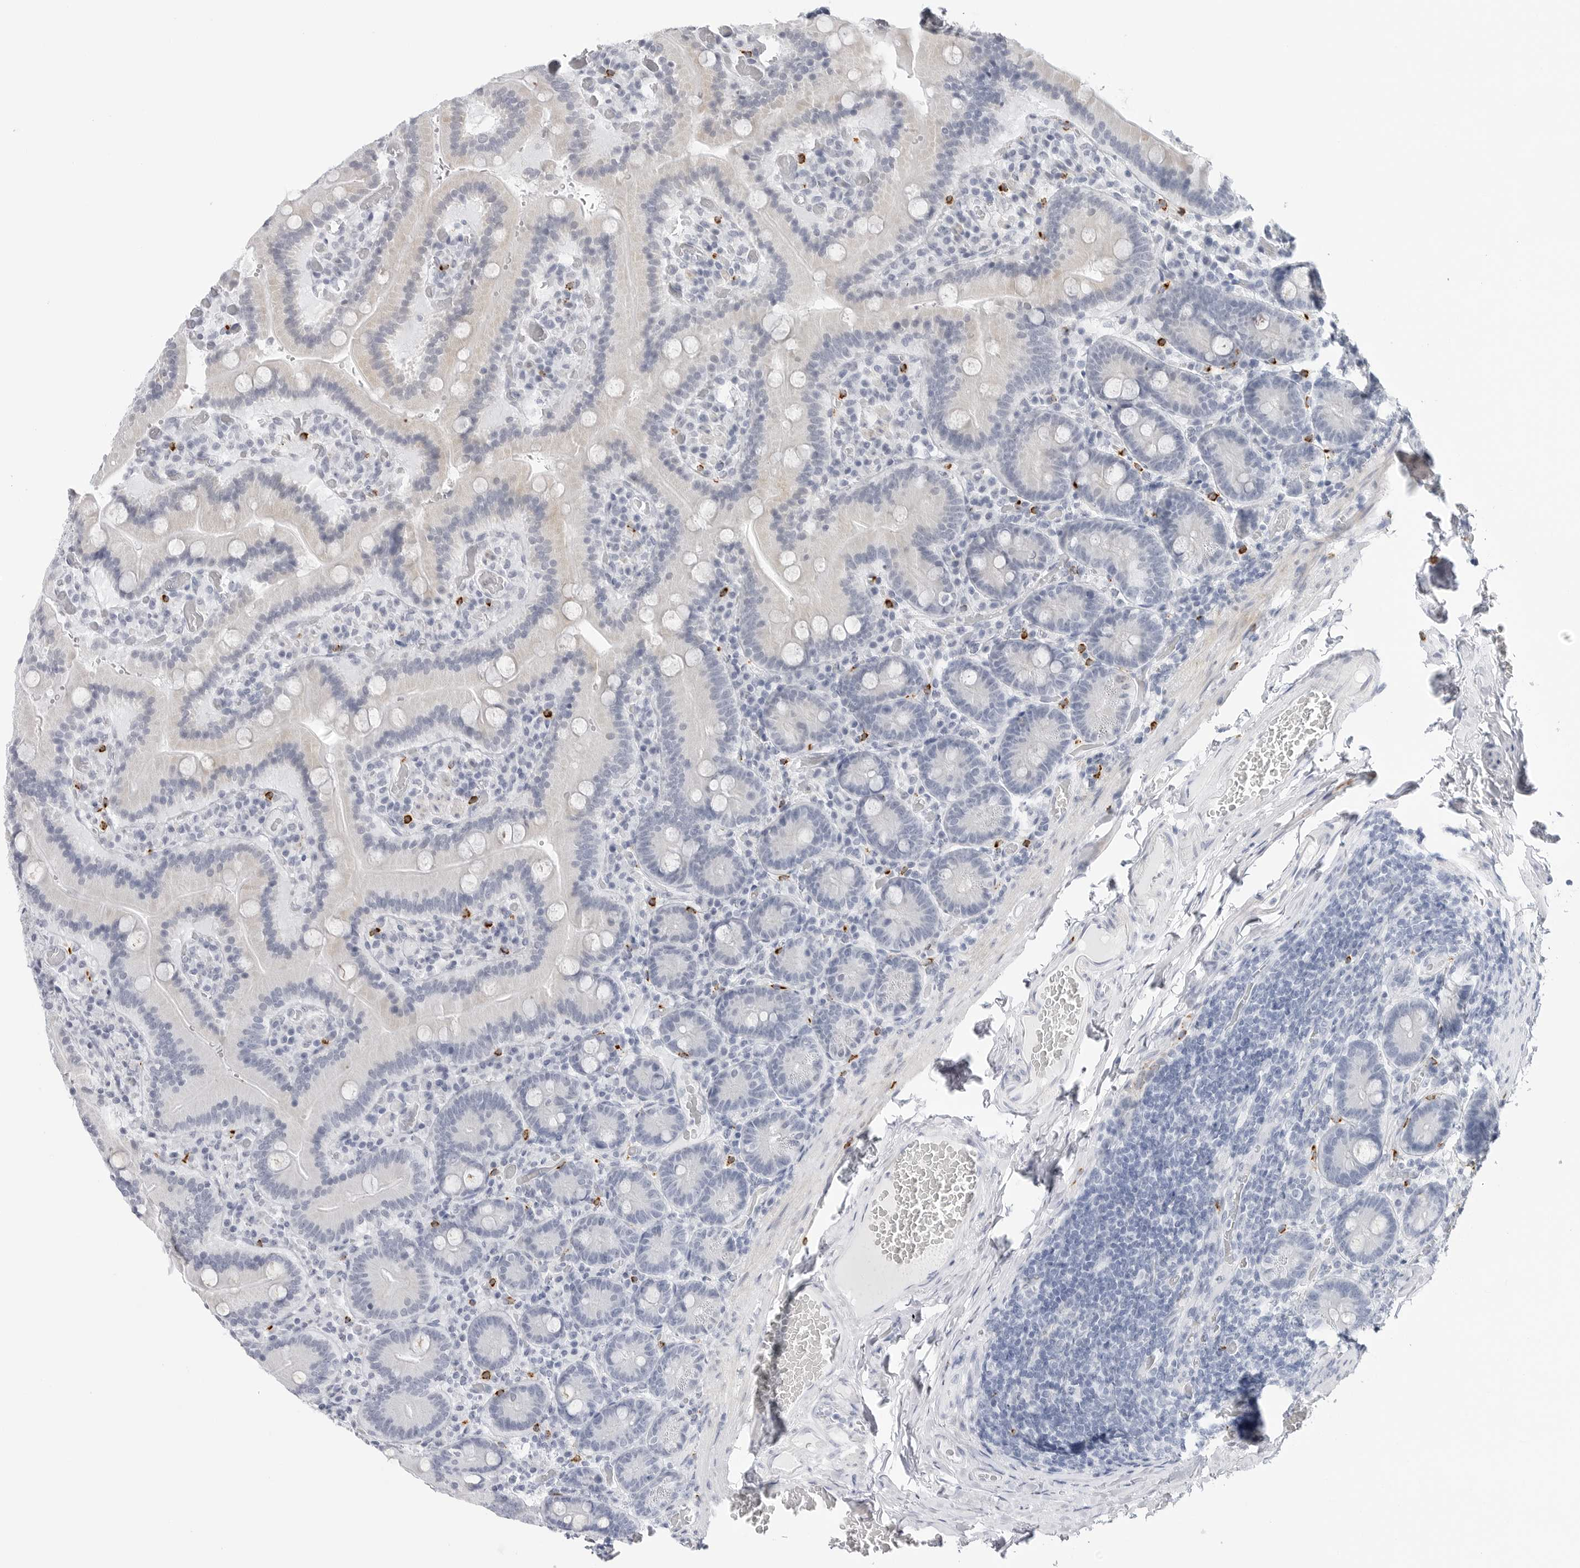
{"staining": {"intensity": "negative", "quantity": "none", "location": "none"}, "tissue": "duodenum", "cell_type": "Glandular cells", "image_type": "normal", "snomed": [{"axis": "morphology", "description": "Normal tissue, NOS"}, {"axis": "topography", "description": "Duodenum"}], "caption": "Immunohistochemistry micrograph of normal duodenum: human duodenum stained with DAB shows no significant protein expression in glandular cells.", "gene": "HSPB7", "patient": {"sex": "female", "age": 62}}